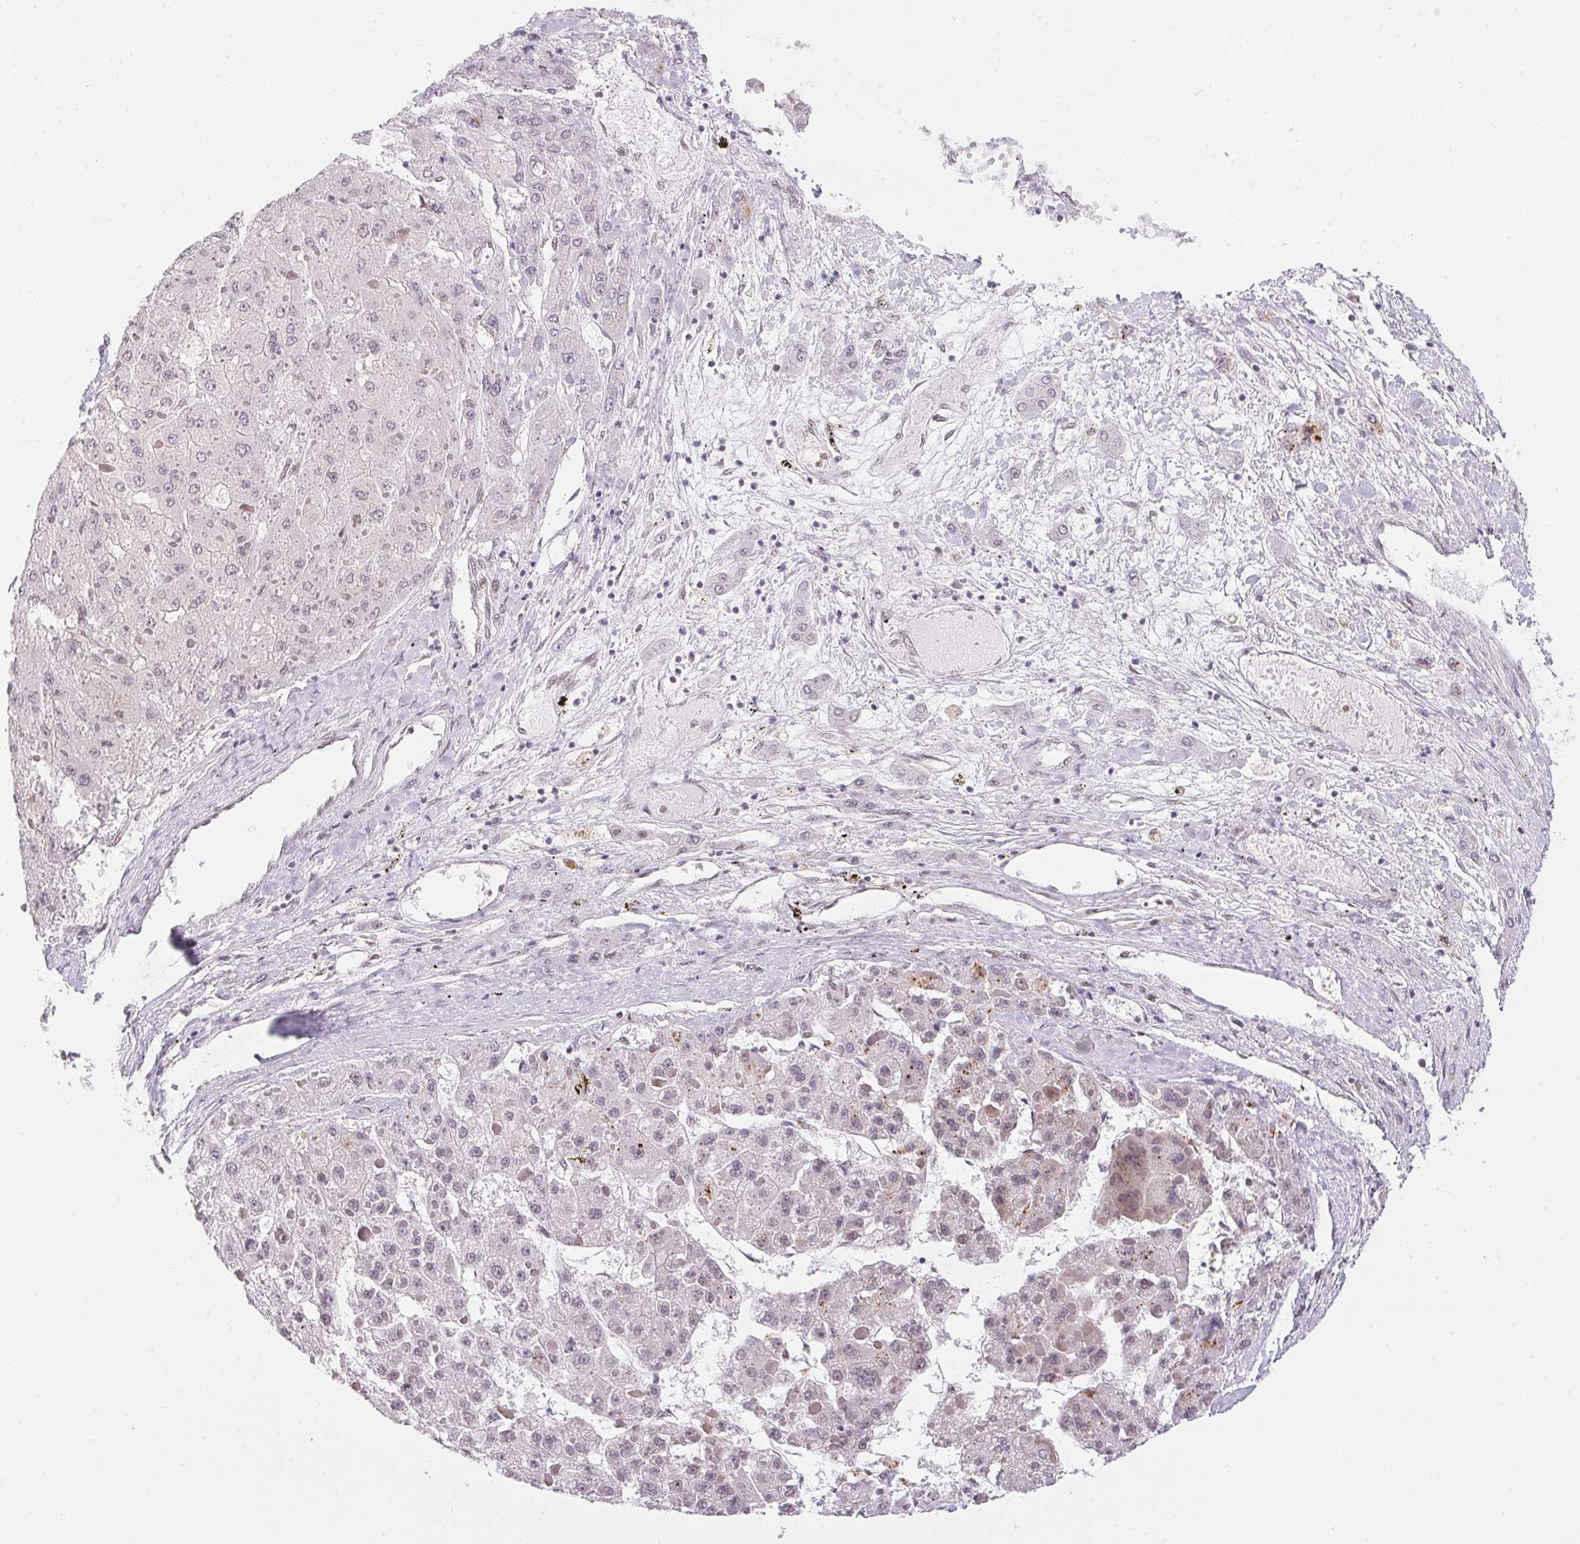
{"staining": {"intensity": "negative", "quantity": "none", "location": "none"}, "tissue": "liver cancer", "cell_type": "Tumor cells", "image_type": "cancer", "snomed": [{"axis": "morphology", "description": "Carcinoma, Hepatocellular, NOS"}, {"axis": "topography", "description": "Liver"}], "caption": "Tumor cells are negative for protein expression in human liver cancer (hepatocellular carcinoma).", "gene": "NFE2L1", "patient": {"sex": "female", "age": 73}}